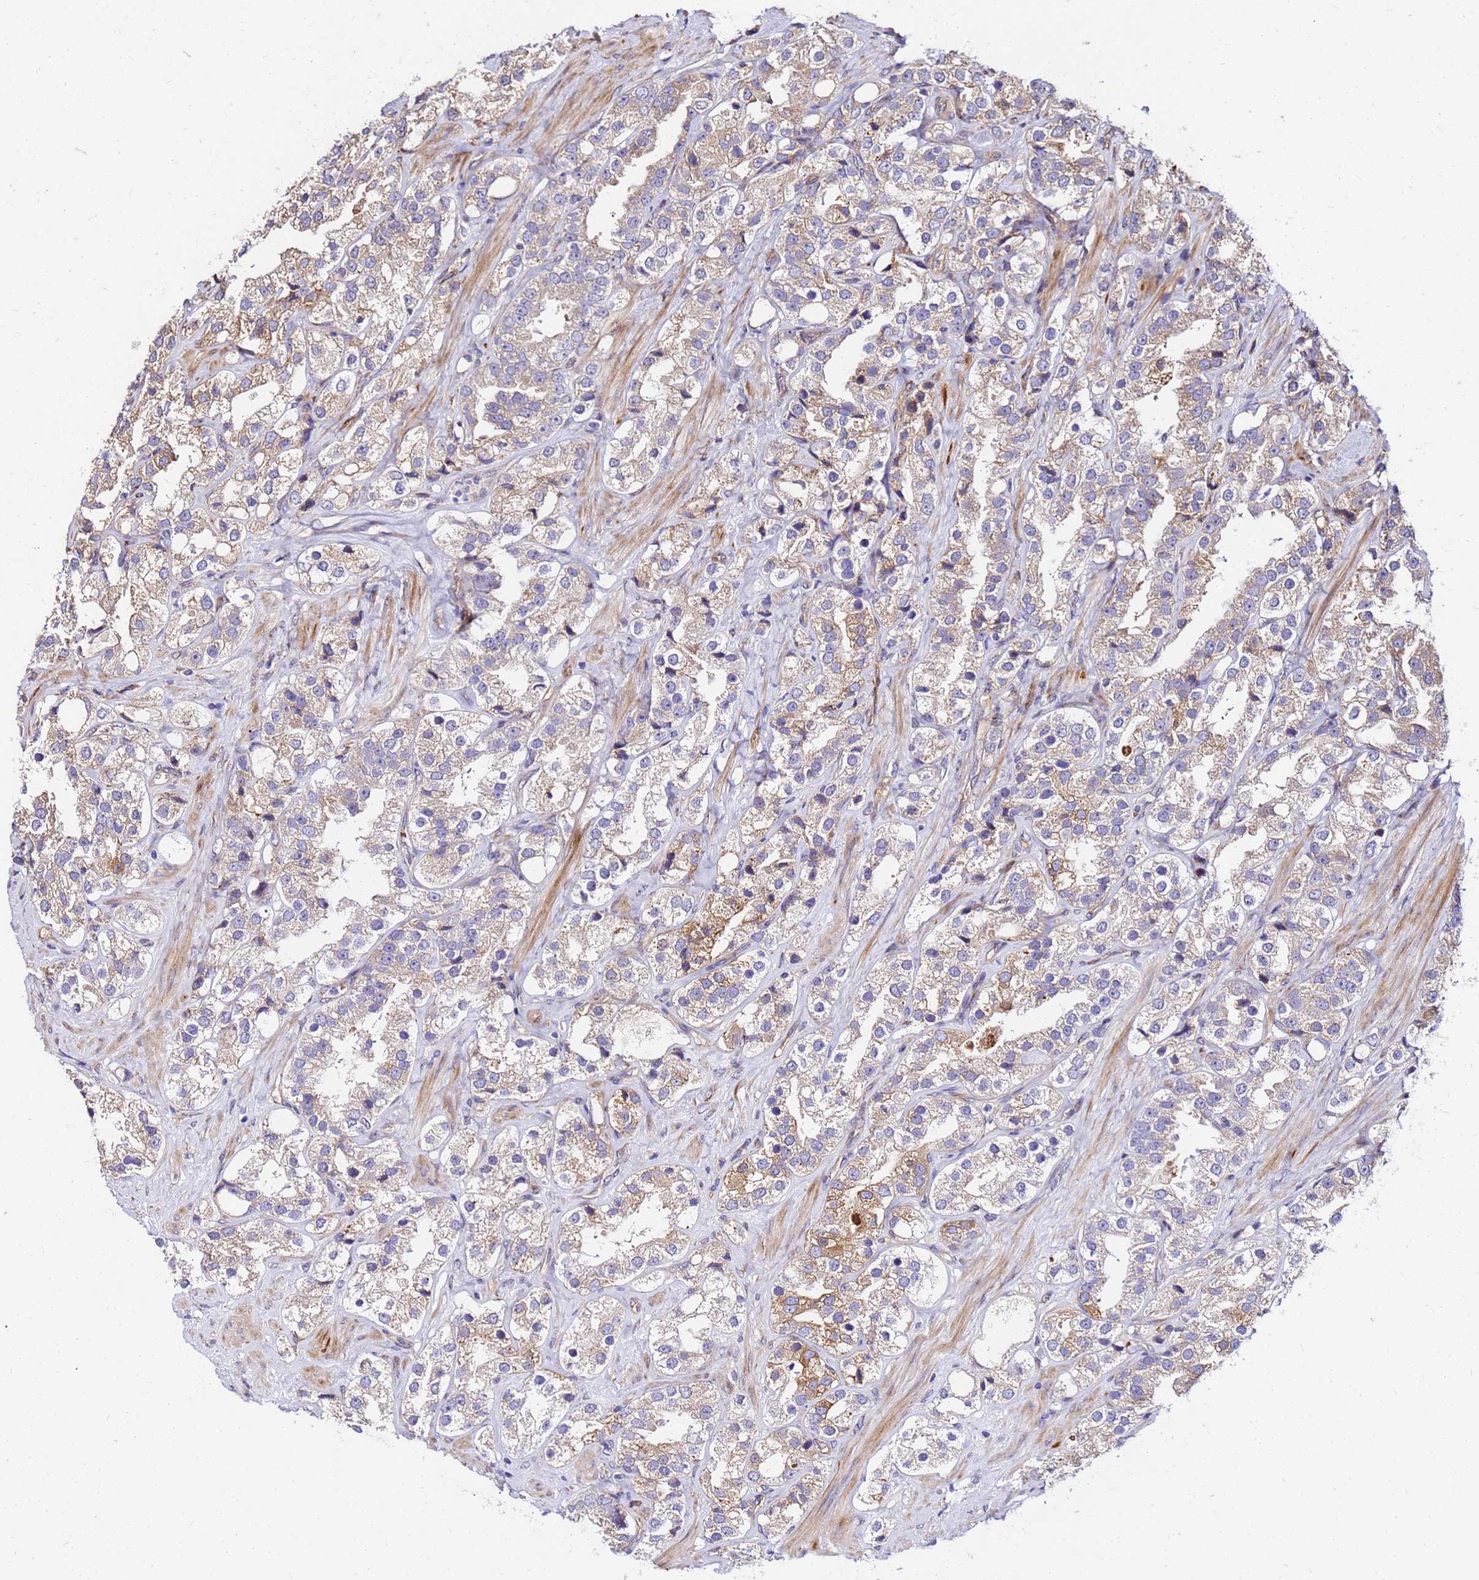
{"staining": {"intensity": "moderate", "quantity": "<25%", "location": "cytoplasmic/membranous"}, "tissue": "prostate cancer", "cell_type": "Tumor cells", "image_type": "cancer", "snomed": [{"axis": "morphology", "description": "Adenocarcinoma, NOS"}, {"axis": "topography", "description": "Prostate"}], "caption": "Tumor cells reveal moderate cytoplasmic/membranous staining in about <25% of cells in prostate cancer.", "gene": "WWC2", "patient": {"sex": "male", "age": 79}}